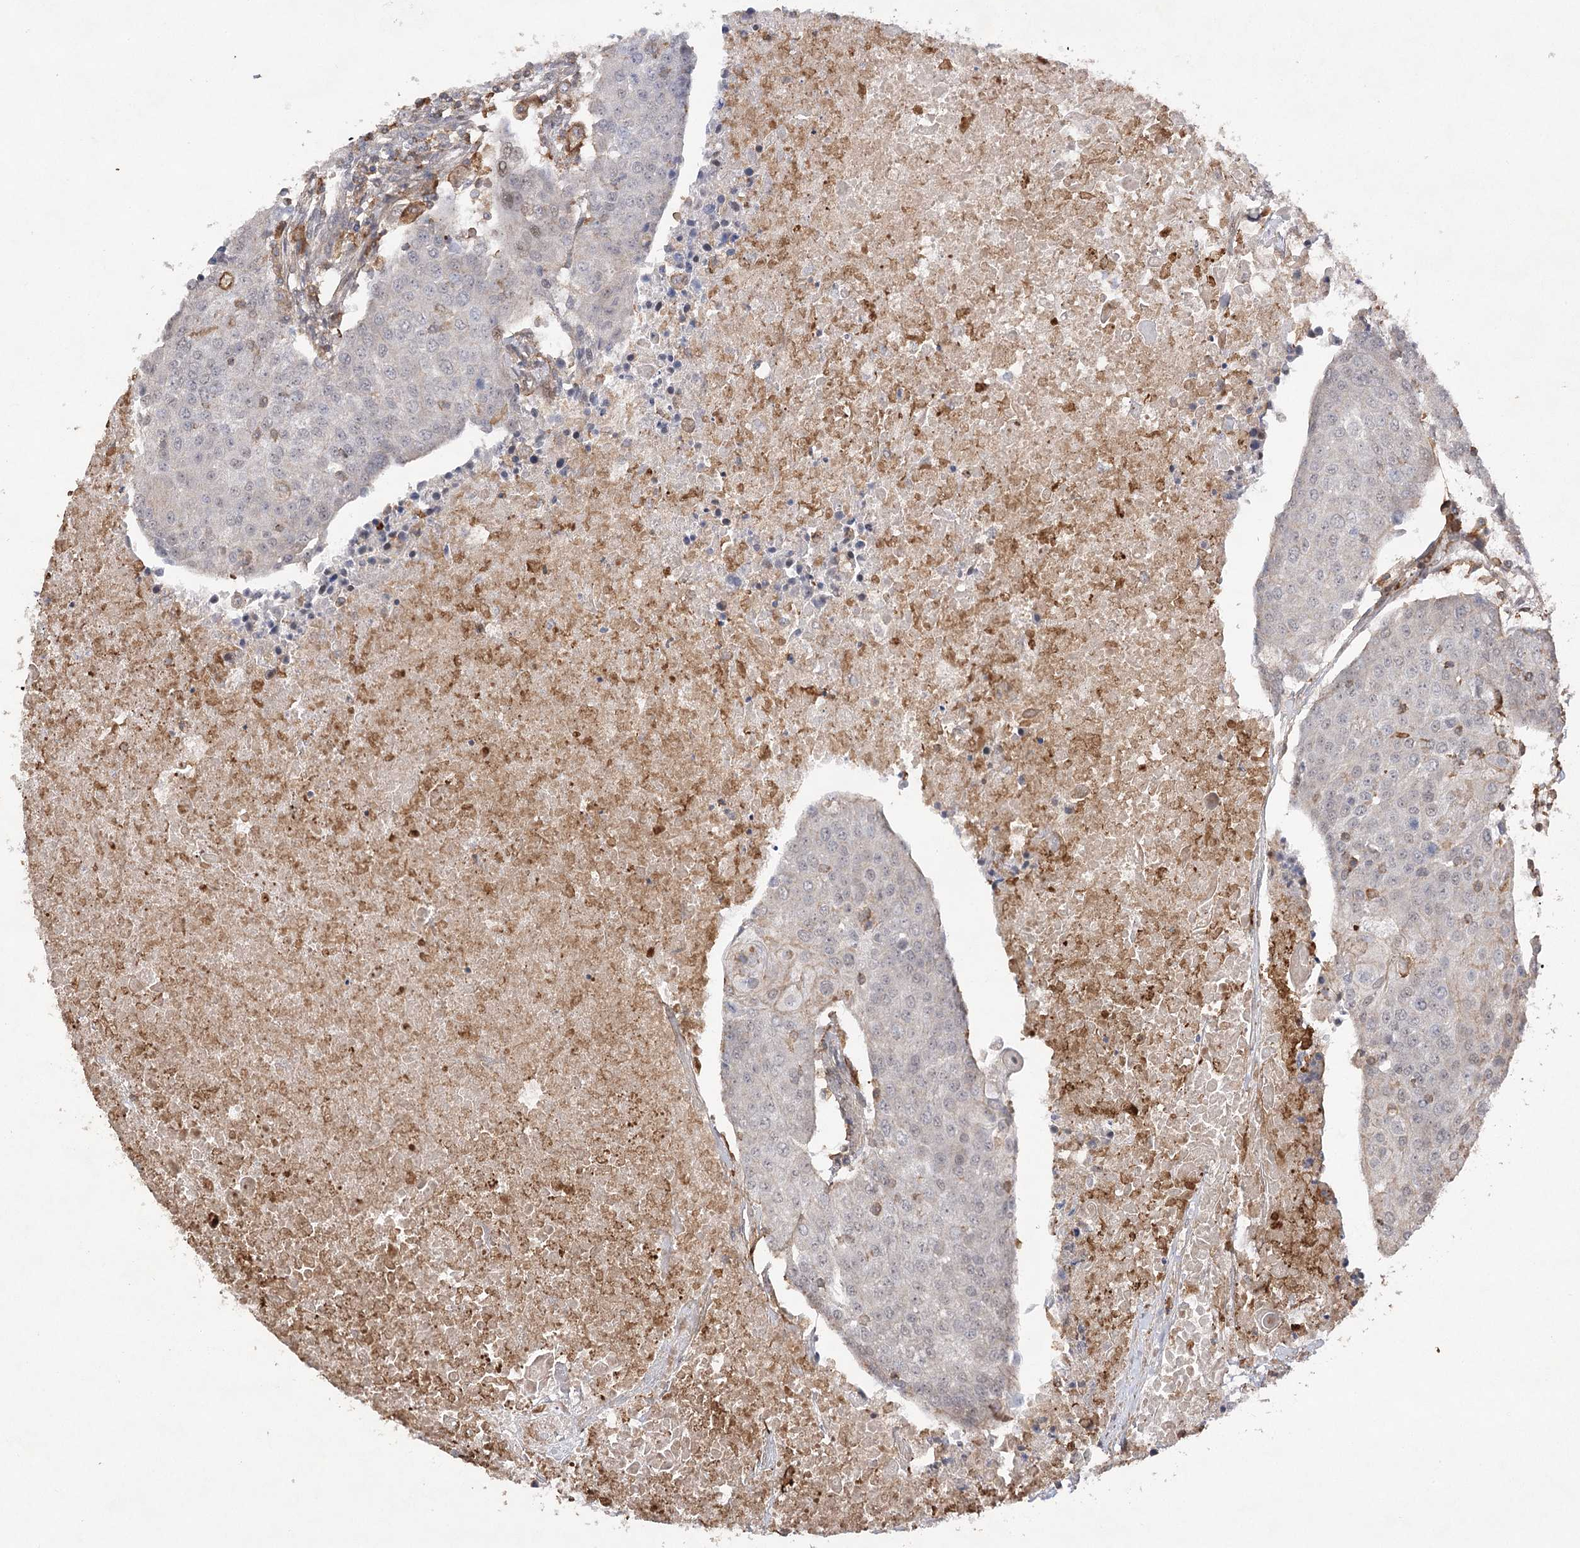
{"staining": {"intensity": "negative", "quantity": "none", "location": "none"}, "tissue": "urothelial cancer", "cell_type": "Tumor cells", "image_type": "cancer", "snomed": [{"axis": "morphology", "description": "Urothelial carcinoma, High grade"}, {"axis": "topography", "description": "Urinary bladder"}], "caption": "Human urothelial carcinoma (high-grade) stained for a protein using IHC shows no staining in tumor cells.", "gene": "OBSL1", "patient": {"sex": "female", "age": 85}}